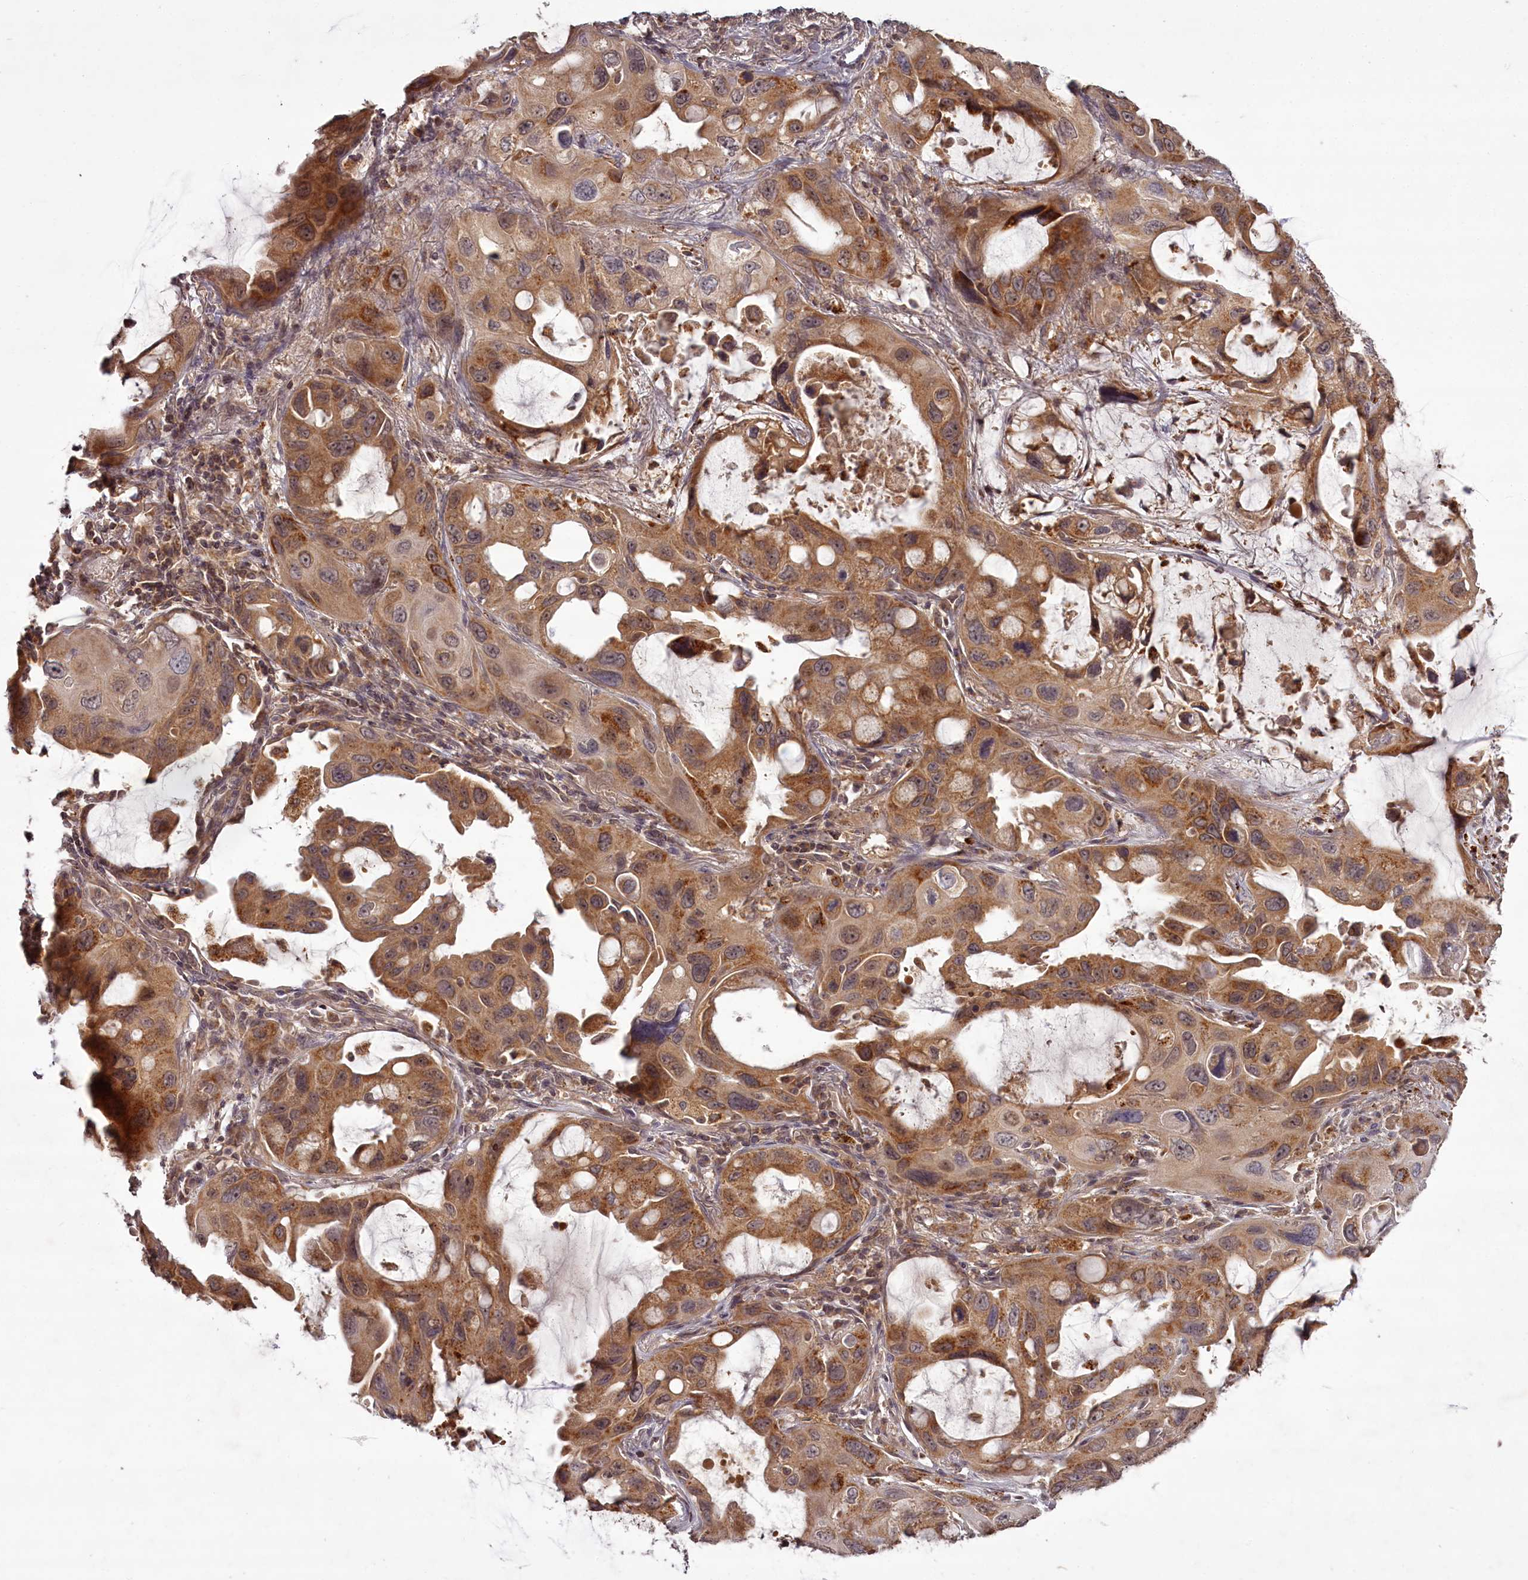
{"staining": {"intensity": "moderate", "quantity": ">75%", "location": "cytoplasmic/membranous"}, "tissue": "lung cancer", "cell_type": "Tumor cells", "image_type": "cancer", "snomed": [{"axis": "morphology", "description": "Squamous cell carcinoma, NOS"}, {"axis": "topography", "description": "Lung"}], "caption": "Squamous cell carcinoma (lung) stained with immunohistochemistry (IHC) demonstrates moderate cytoplasmic/membranous staining in about >75% of tumor cells.", "gene": "PCBP2", "patient": {"sex": "female", "age": 73}}